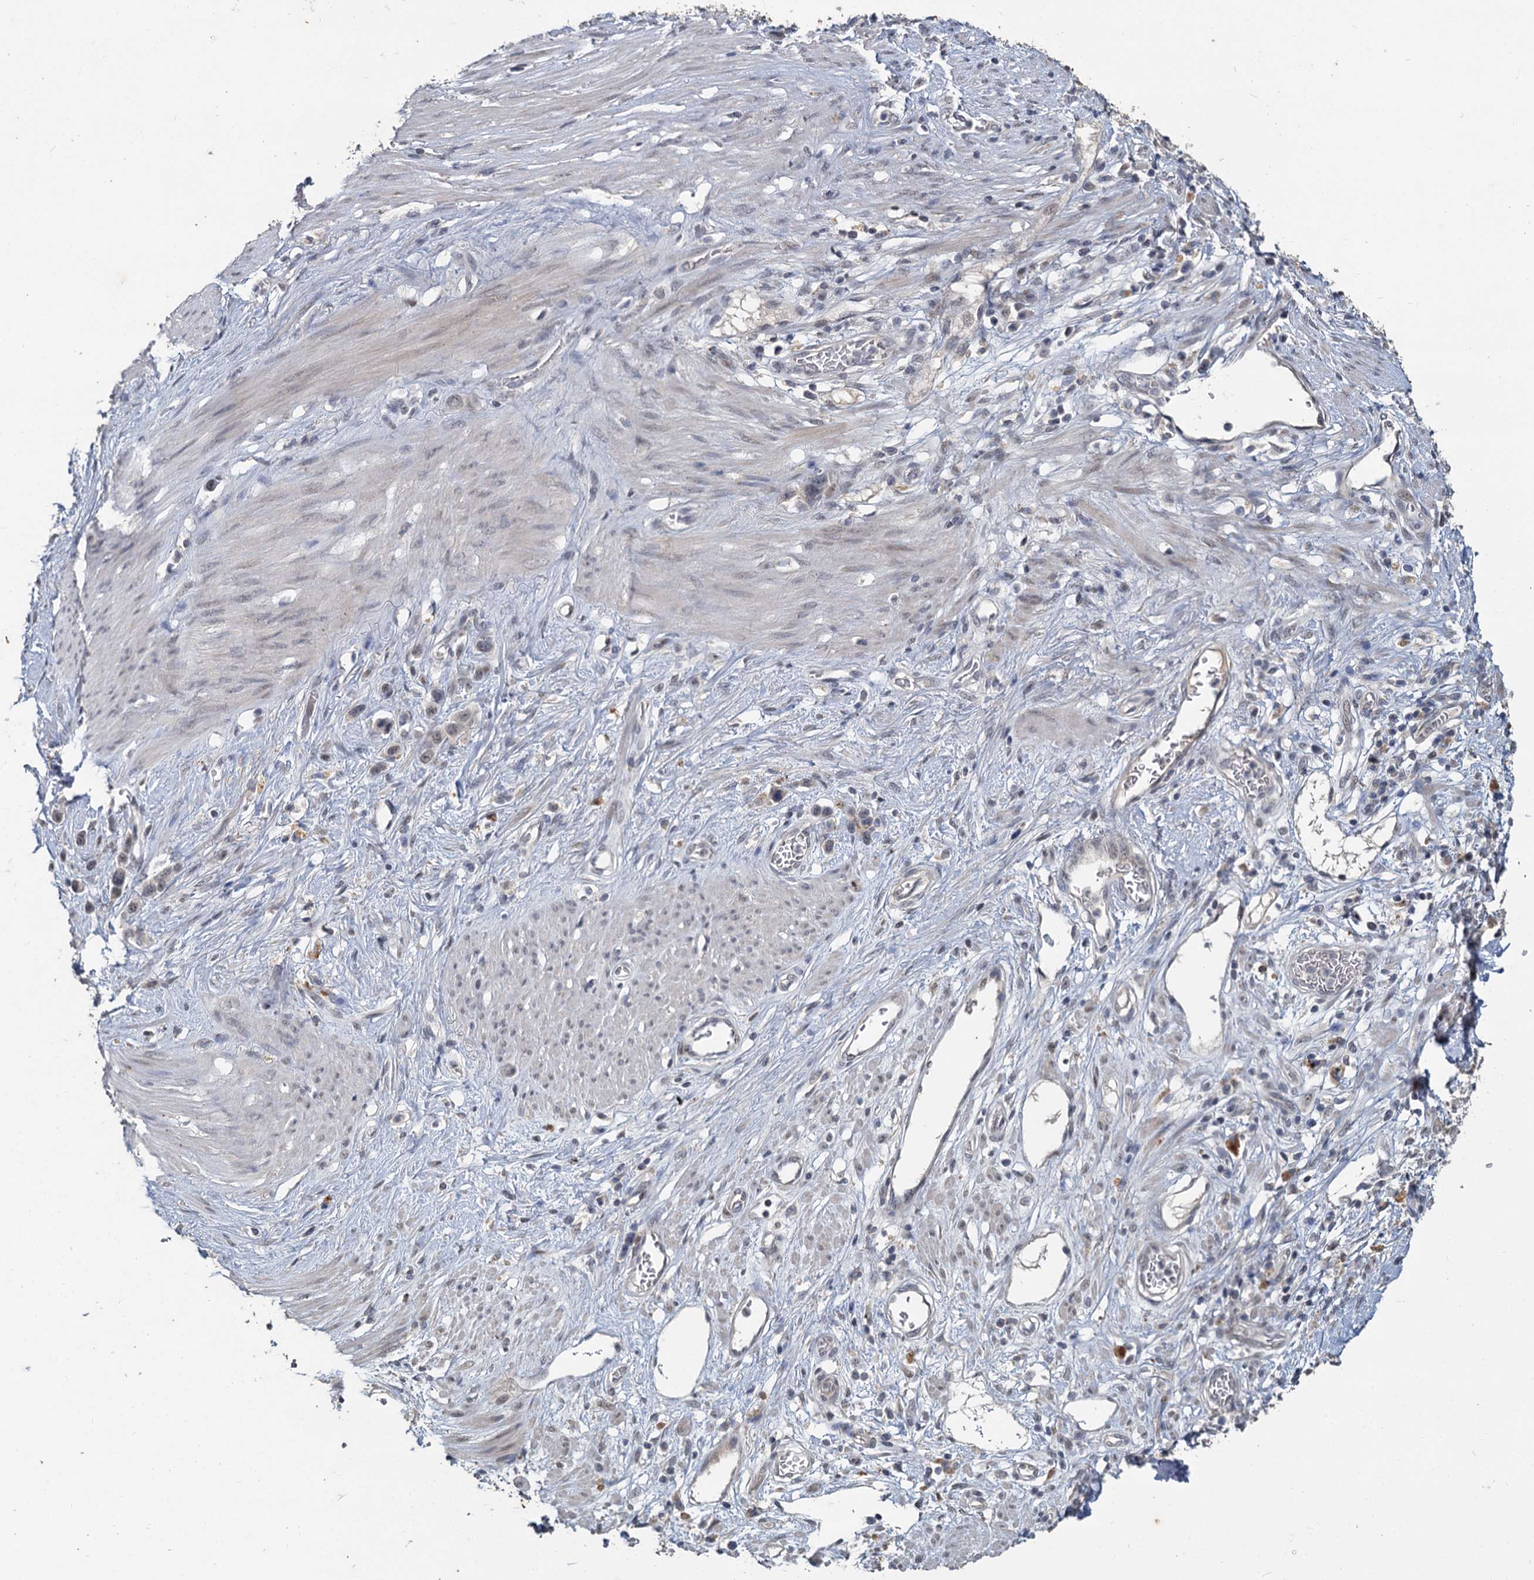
{"staining": {"intensity": "negative", "quantity": "none", "location": "none"}, "tissue": "stomach cancer", "cell_type": "Tumor cells", "image_type": "cancer", "snomed": [{"axis": "morphology", "description": "Adenocarcinoma, NOS"}, {"axis": "morphology", "description": "Adenocarcinoma, High grade"}, {"axis": "topography", "description": "Stomach, upper"}, {"axis": "topography", "description": "Stomach, lower"}], "caption": "Tumor cells show no significant protein expression in adenocarcinoma (stomach).", "gene": "MUCL1", "patient": {"sex": "female", "age": 65}}